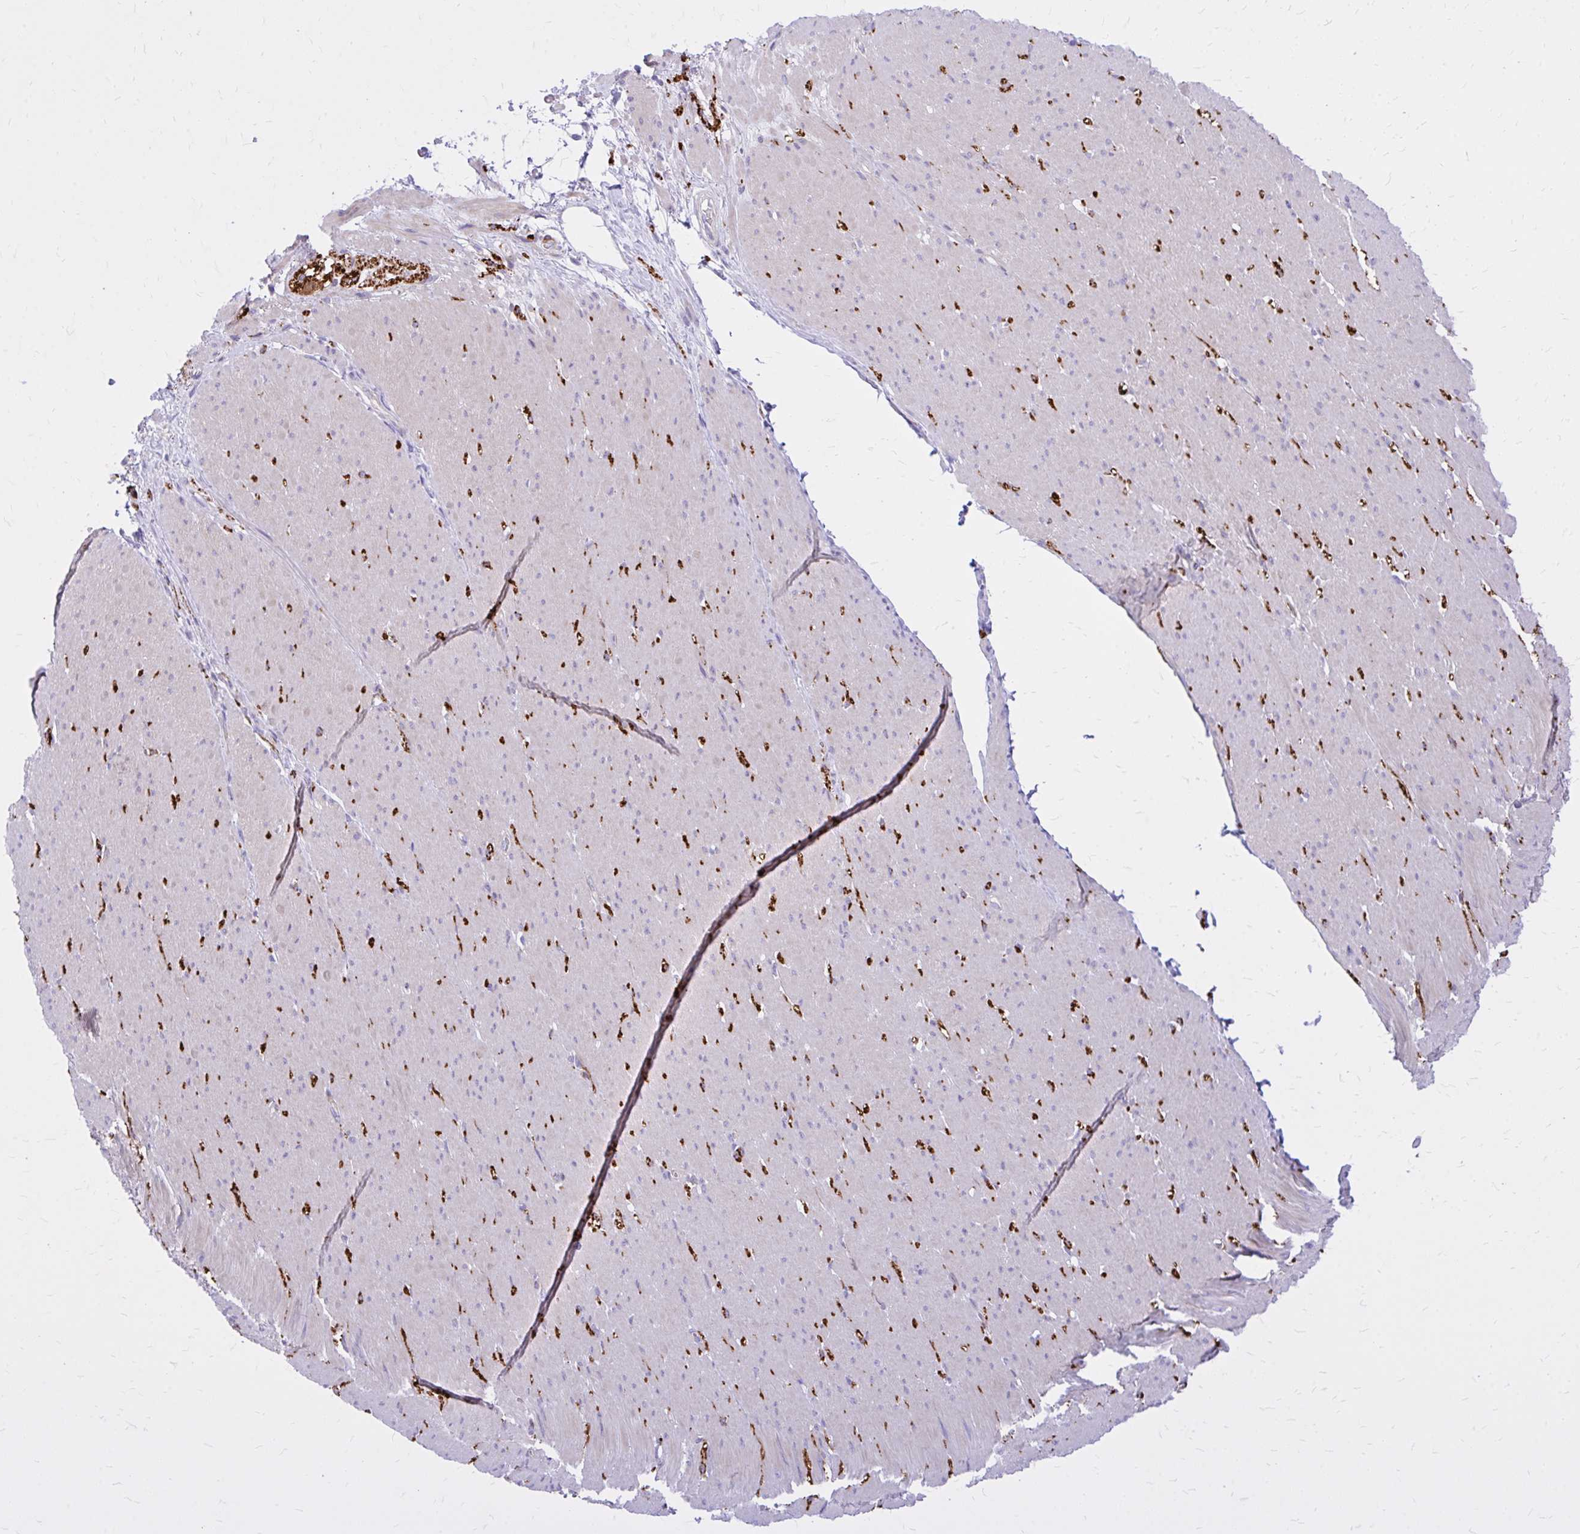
{"staining": {"intensity": "negative", "quantity": "none", "location": "none"}, "tissue": "smooth muscle", "cell_type": "Smooth muscle cells", "image_type": "normal", "snomed": [{"axis": "morphology", "description": "Normal tissue, NOS"}, {"axis": "topography", "description": "Smooth muscle"}, {"axis": "topography", "description": "Rectum"}], "caption": "Smooth muscle cells are negative for protein expression in benign human smooth muscle. (DAB immunohistochemistry visualized using brightfield microscopy, high magnification).", "gene": "EPB41L1", "patient": {"sex": "male", "age": 53}}